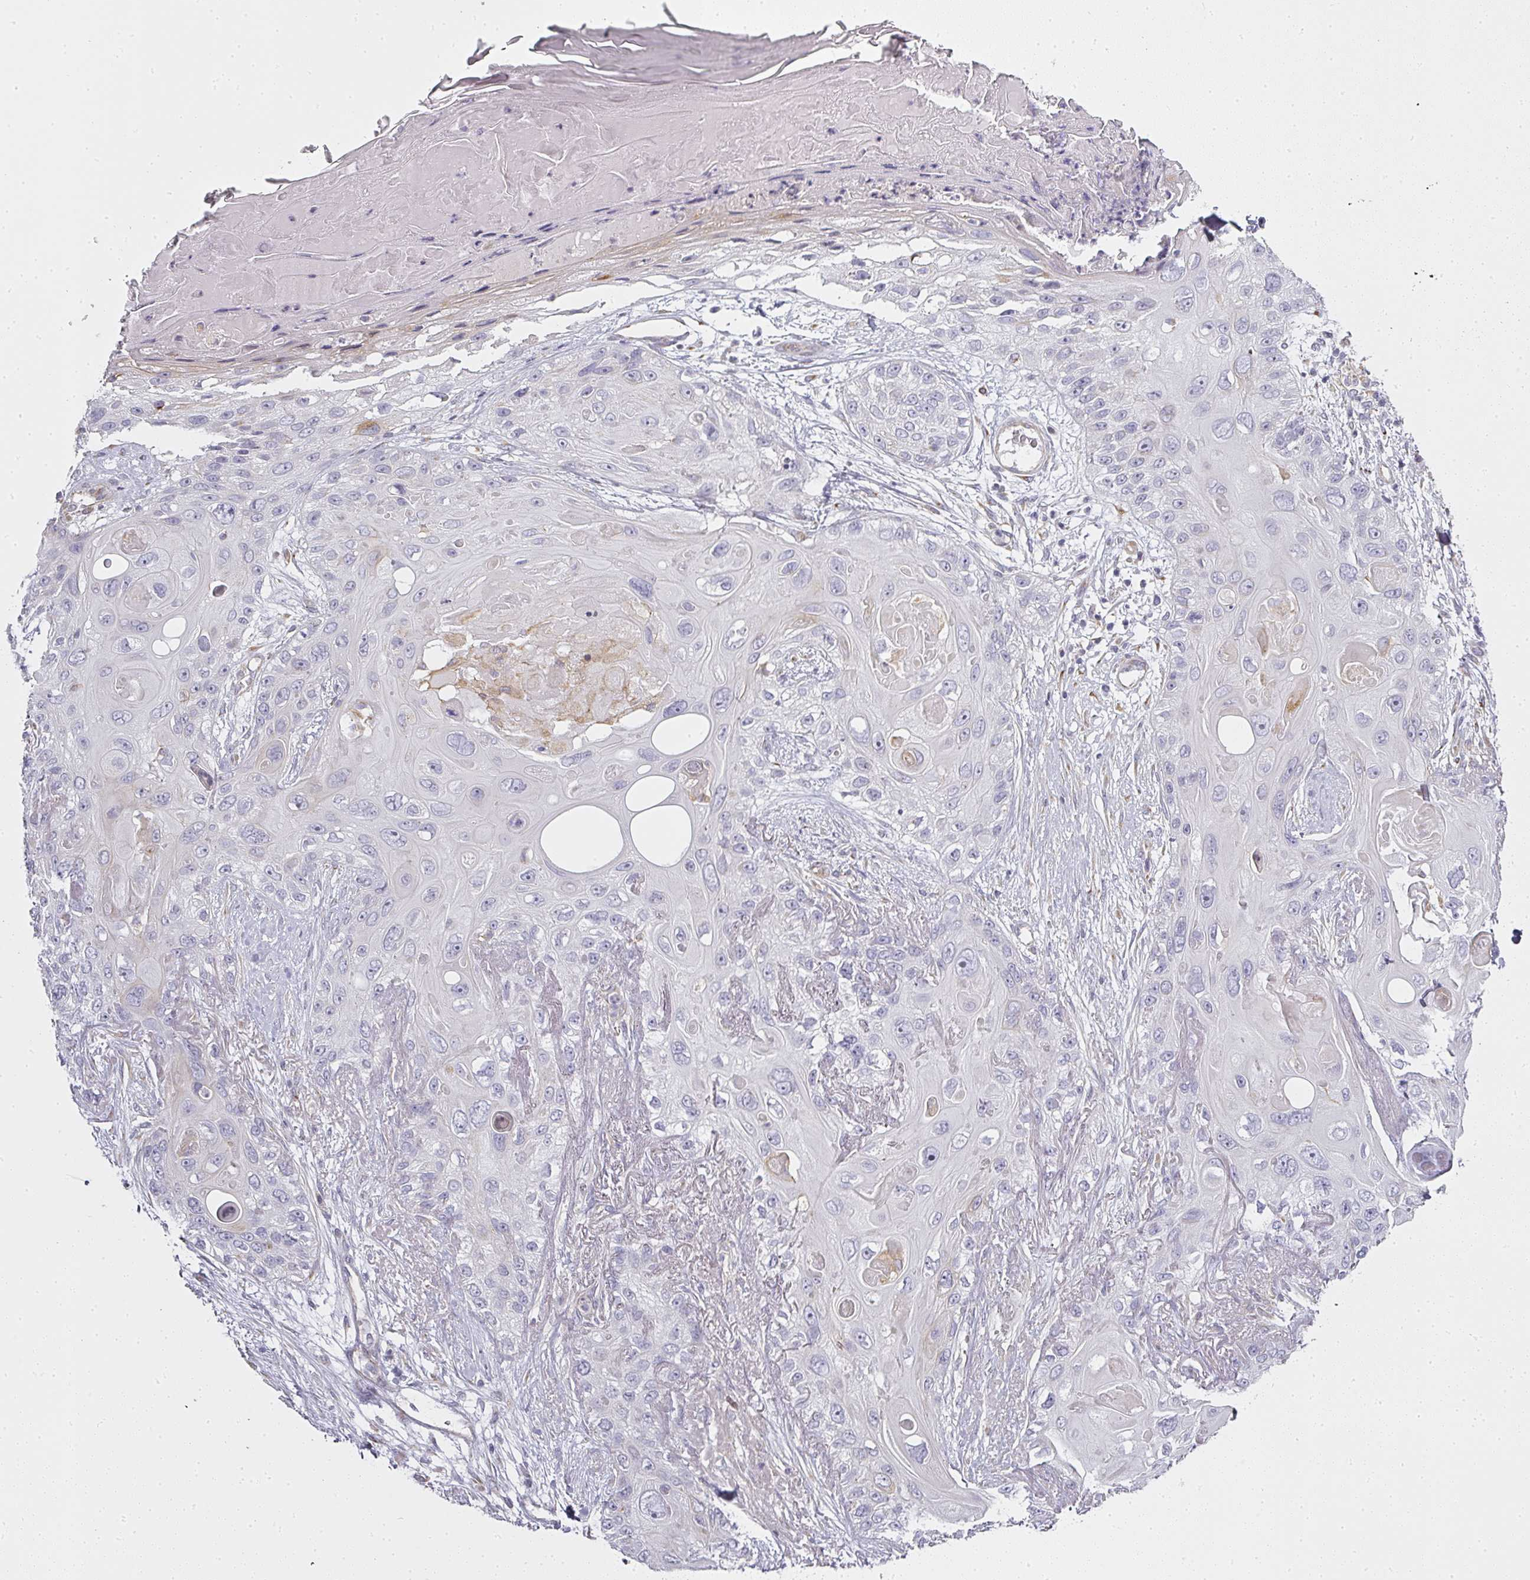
{"staining": {"intensity": "negative", "quantity": "none", "location": "none"}, "tissue": "skin cancer", "cell_type": "Tumor cells", "image_type": "cancer", "snomed": [{"axis": "morphology", "description": "Normal tissue, NOS"}, {"axis": "morphology", "description": "Squamous cell carcinoma, NOS"}, {"axis": "topography", "description": "Skin"}], "caption": "Immunohistochemistry (IHC) of human skin squamous cell carcinoma demonstrates no expression in tumor cells.", "gene": "ATP8B2", "patient": {"sex": "male", "age": 72}}